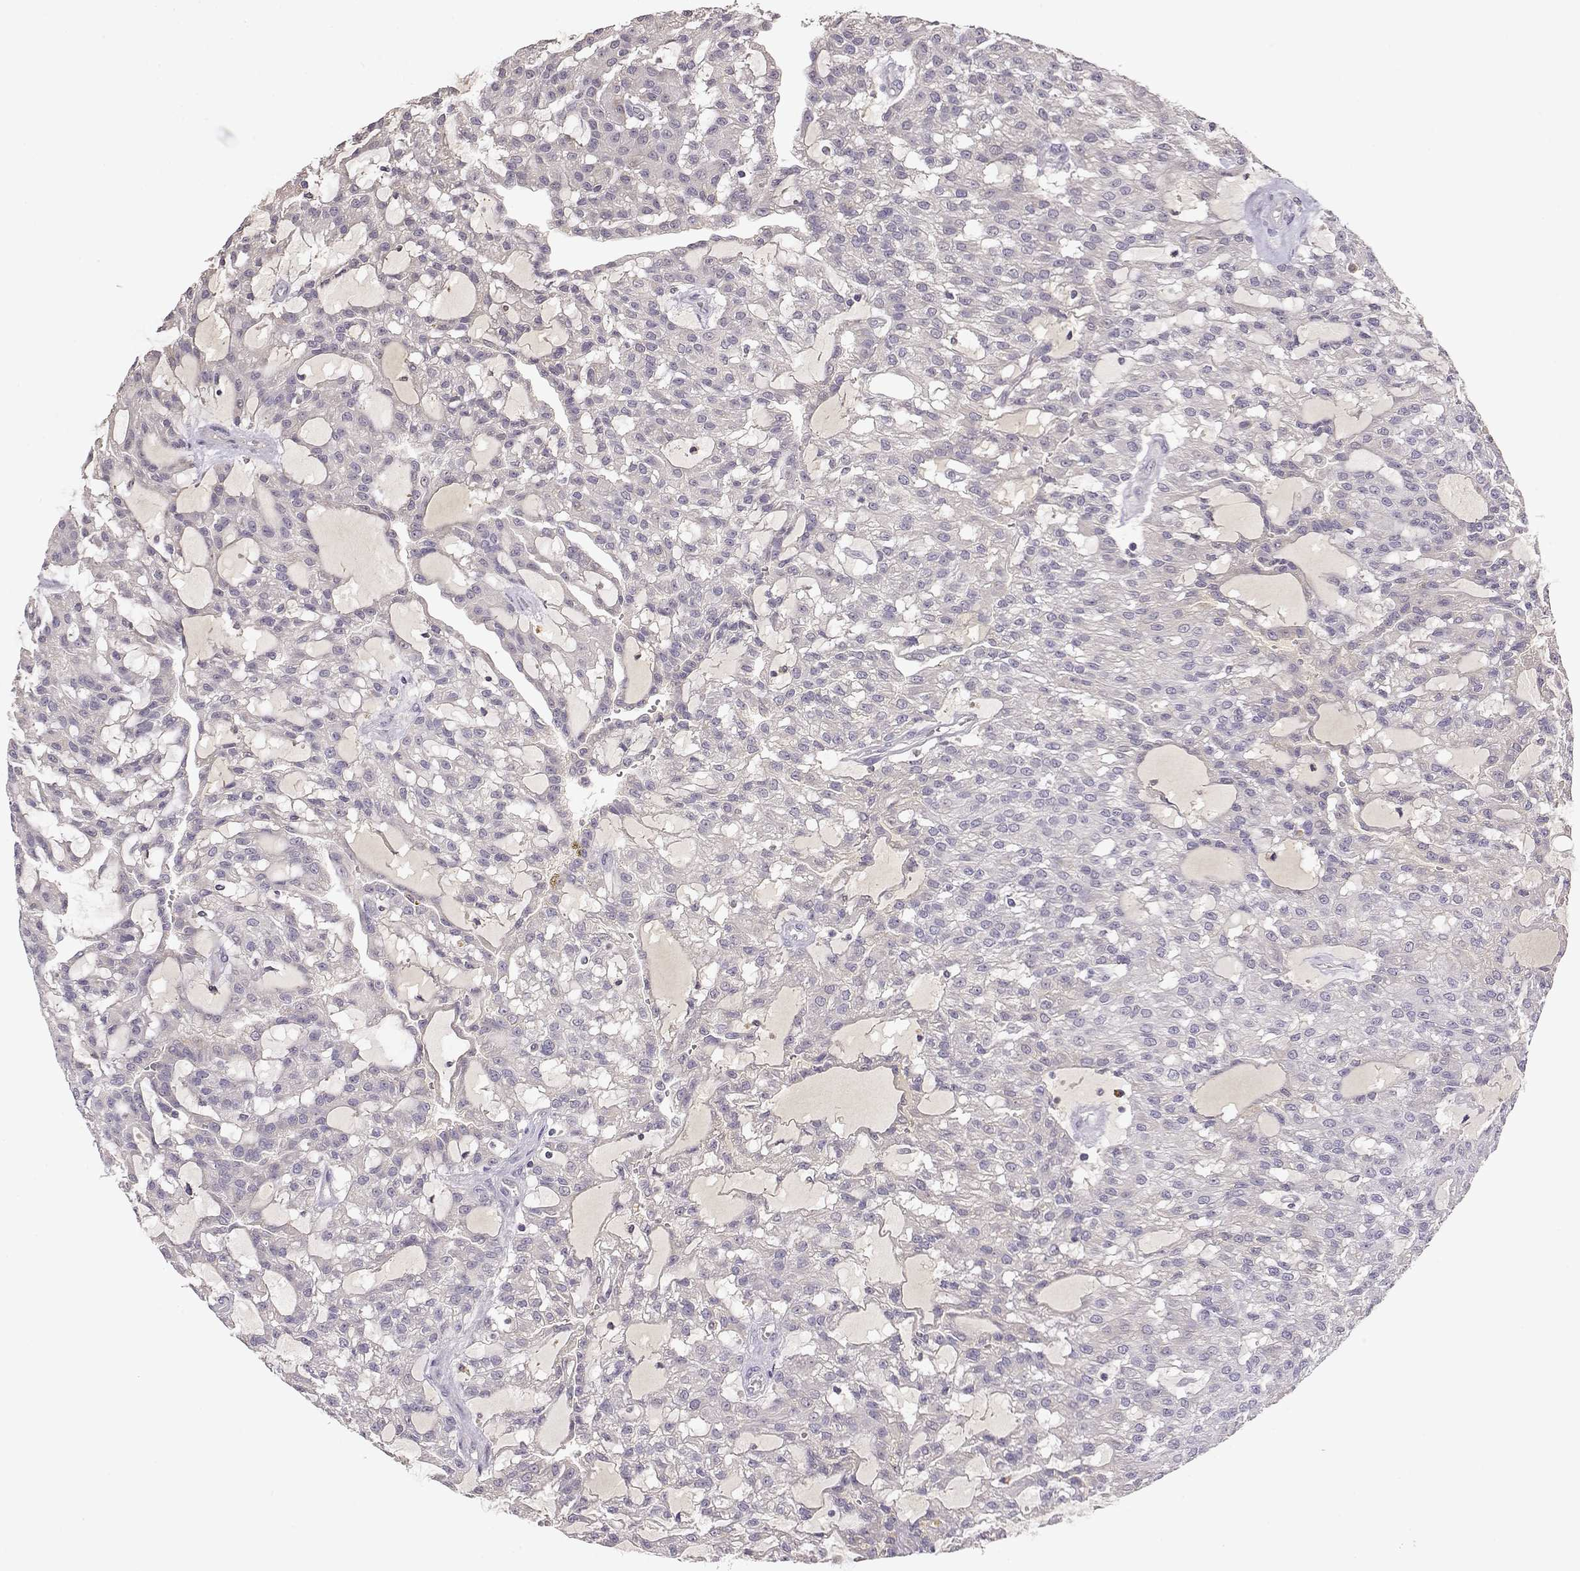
{"staining": {"intensity": "negative", "quantity": "none", "location": "none"}, "tissue": "renal cancer", "cell_type": "Tumor cells", "image_type": "cancer", "snomed": [{"axis": "morphology", "description": "Adenocarcinoma, NOS"}, {"axis": "topography", "description": "Kidney"}], "caption": "IHC micrograph of renal cancer (adenocarcinoma) stained for a protein (brown), which demonstrates no expression in tumor cells.", "gene": "TACR1", "patient": {"sex": "male", "age": 63}}